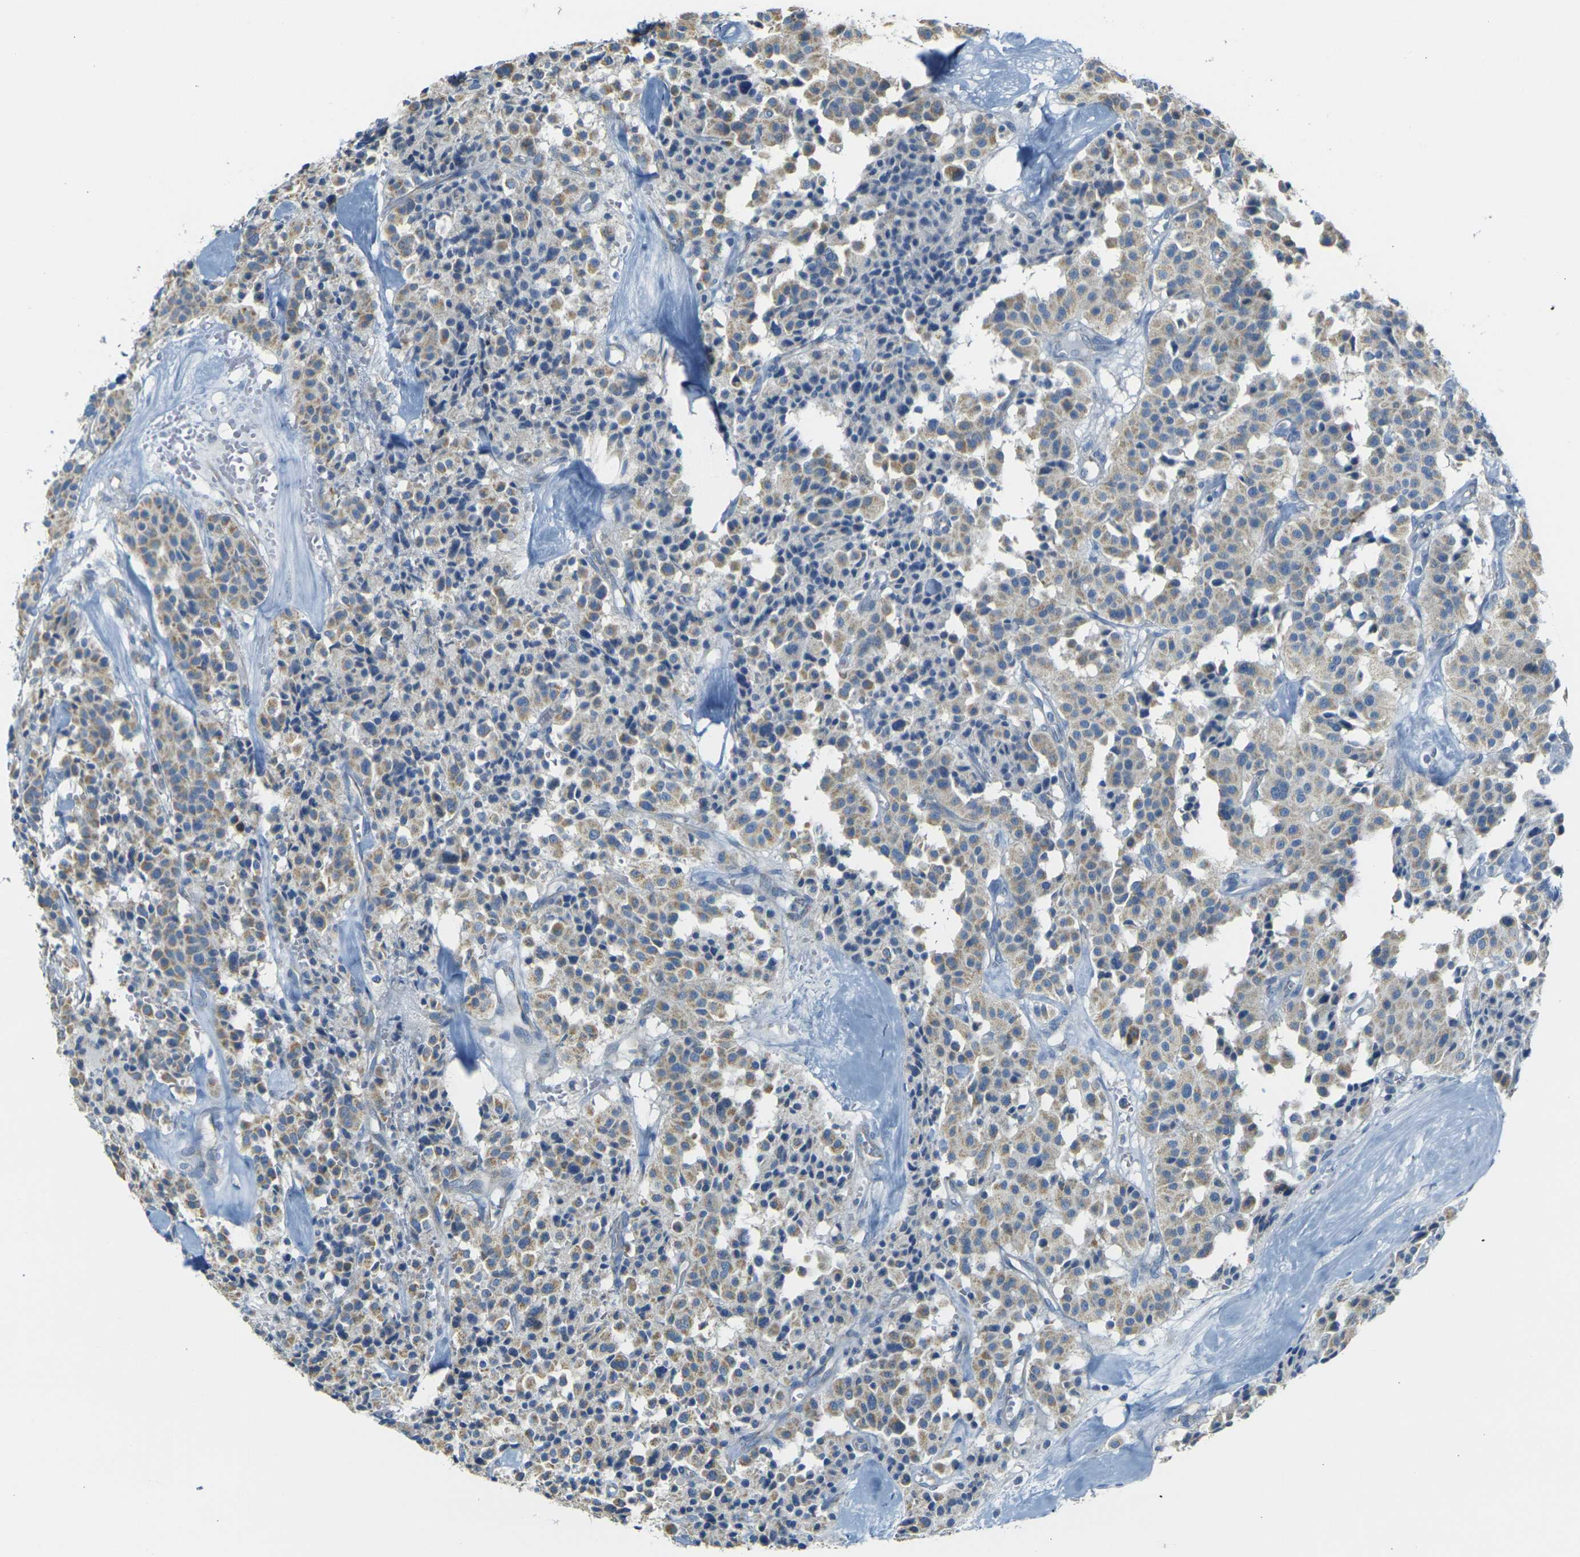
{"staining": {"intensity": "moderate", "quantity": "25%-75%", "location": "cytoplasmic/membranous"}, "tissue": "carcinoid", "cell_type": "Tumor cells", "image_type": "cancer", "snomed": [{"axis": "morphology", "description": "Carcinoid, malignant, NOS"}, {"axis": "topography", "description": "Lung"}], "caption": "A micrograph showing moderate cytoplasmic/membranous staining in about 25%-75% of tumor cells in carcinoid, as visualized by brown immunohistochemical staining.", "gene": "PARD6B", "patient": {"sex": "male", "age": 30}}